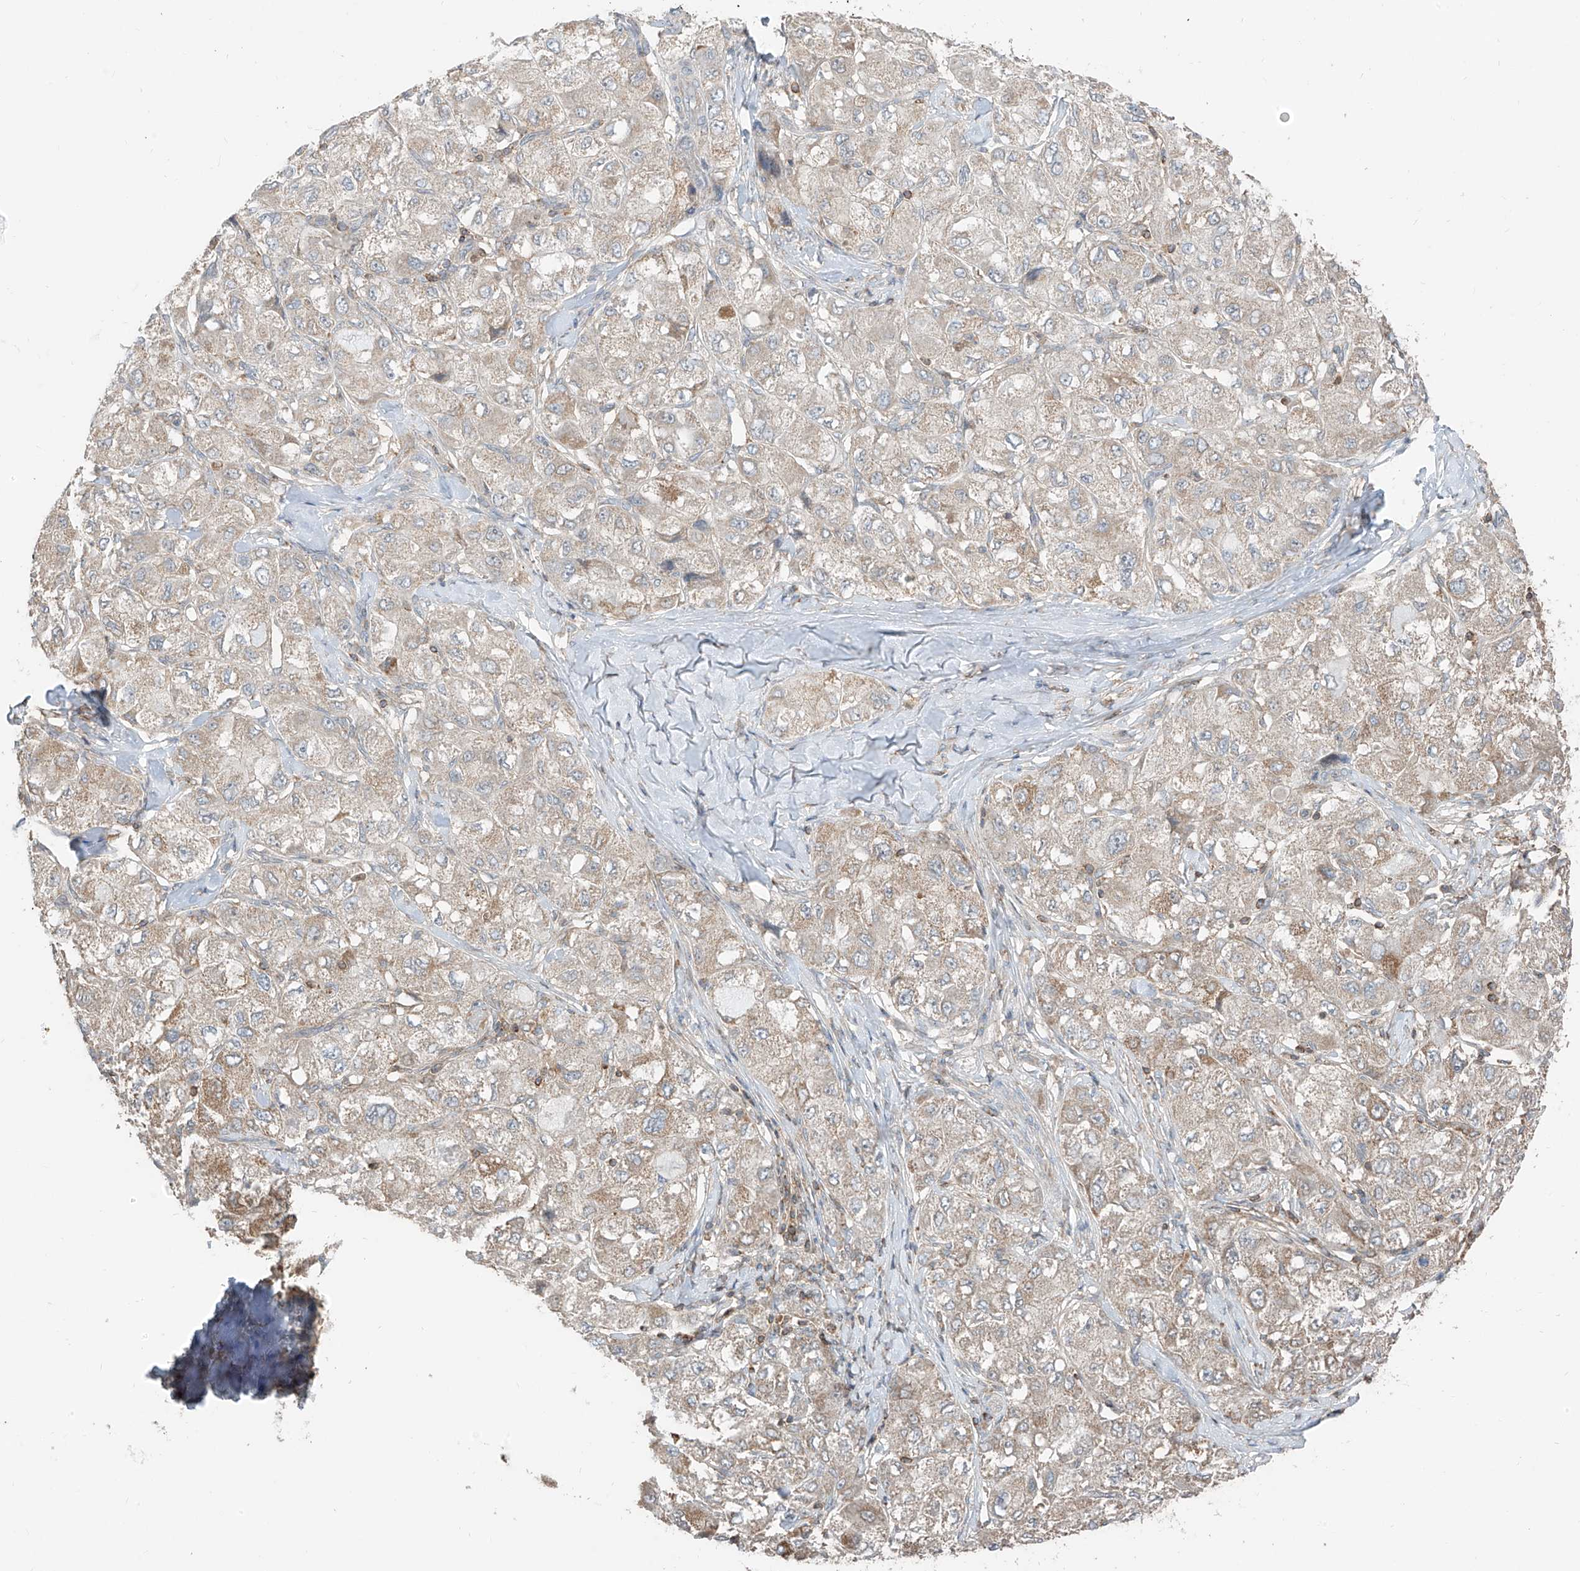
{"staining": {"intensity": "moderate", "quantity": "25%-75%", "location": "cytoplasmic/membranous"}, "tissue": "liver cancer", "cell_type": "Tumor cells", "image_type": "cancer", "snomed": [{"axis": "morphology", "description": "Carcinoma, Hepatocellular, NOS"}, {"axis": "topography", "description": "Liver"}], "caption": "A histopathology image of human liver hepatocellular carcinoma stained for a protein shows moderate cytoplasmic/membranous brown staining in tumor cells.", "gene": "ETHE1", "patient": {"sex": "male", "age": 80}}